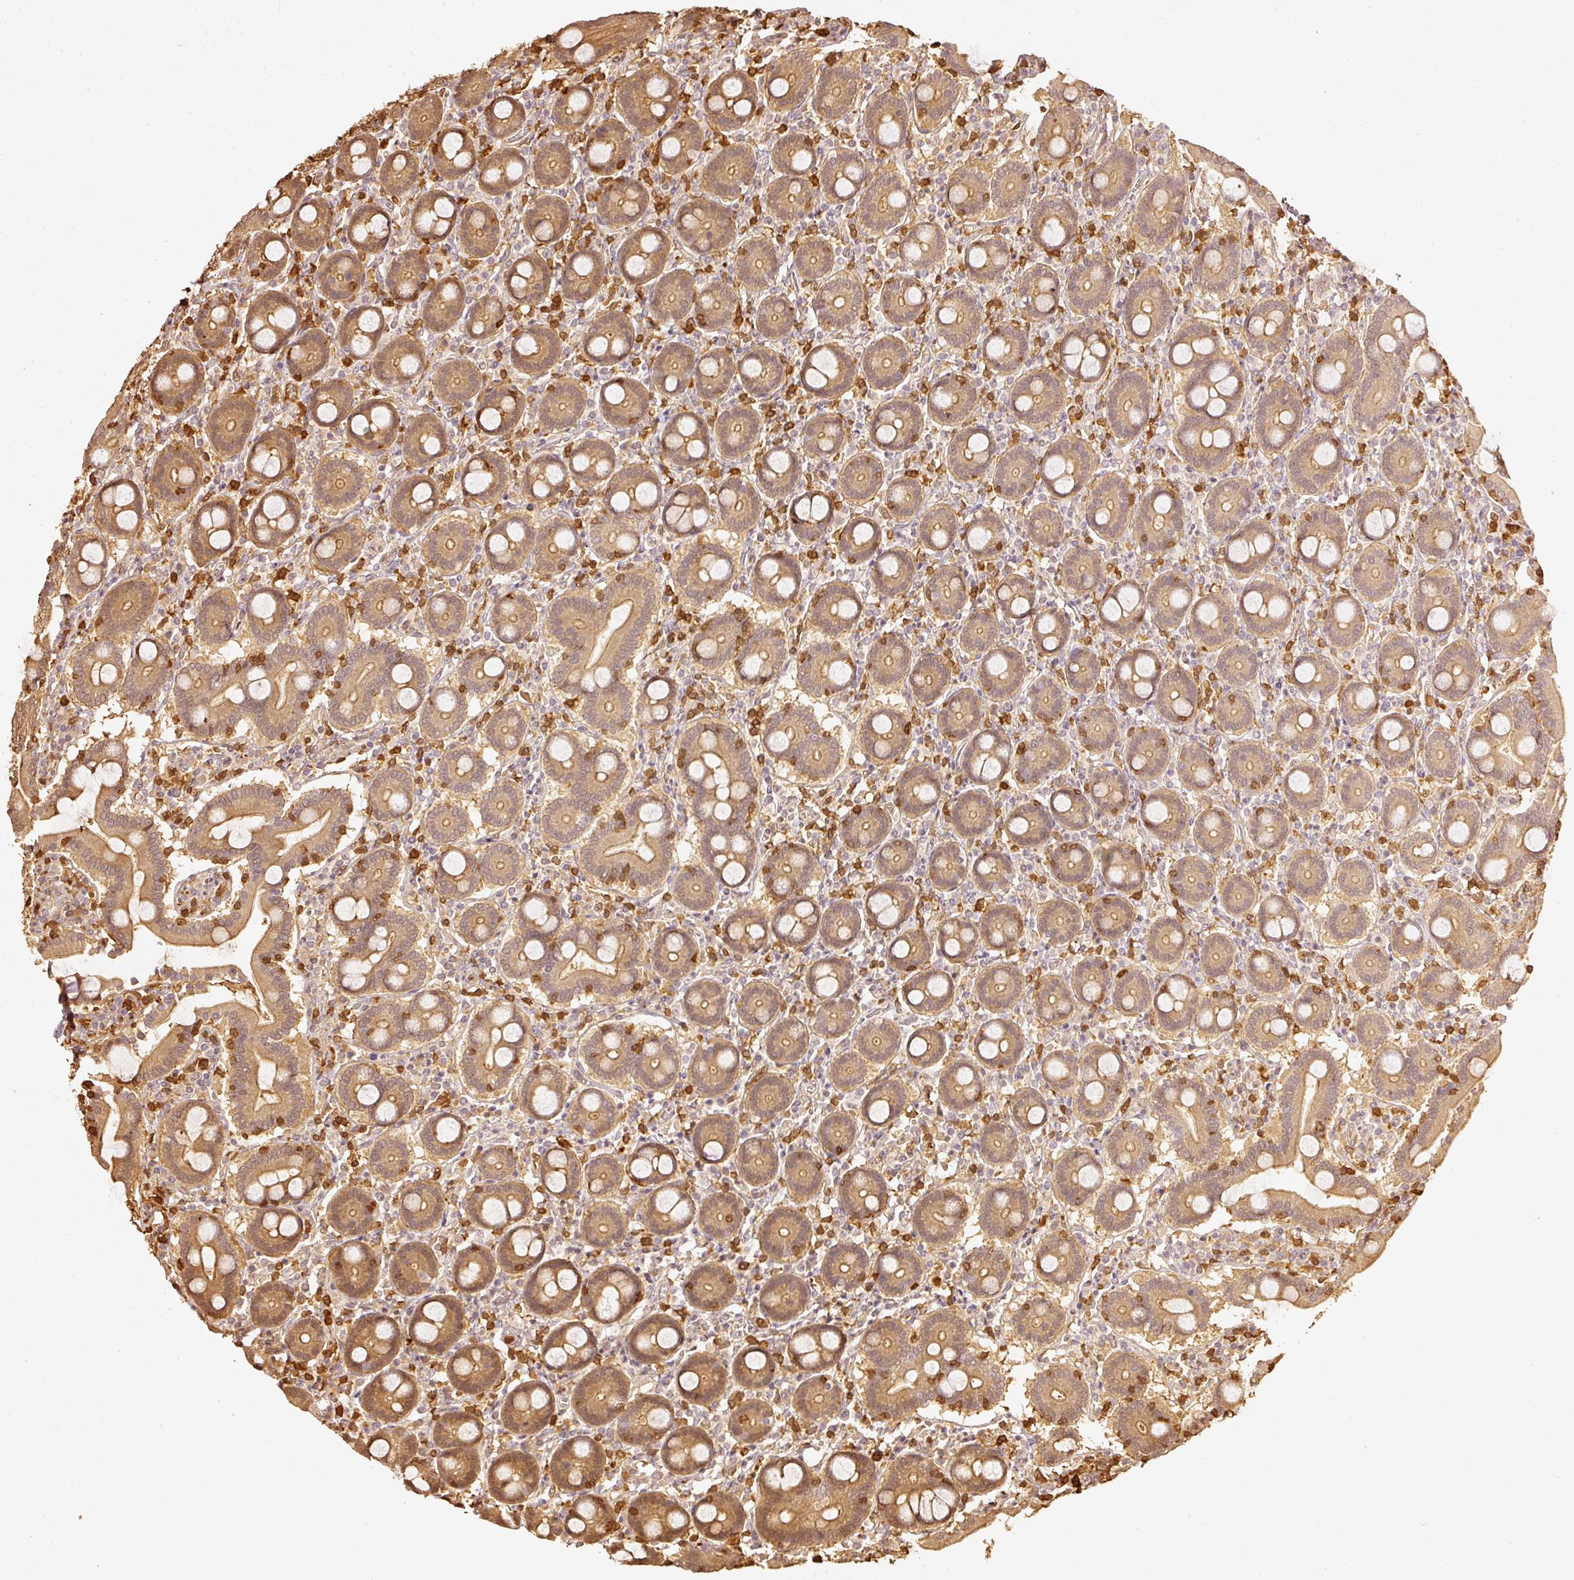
{"staining": {"intensity": "moderate", "quantity": ">75%", "location": "cytoplasmic/membranous"}, "tissue": "duodenum", "cell_type": "Glandular cells", "image_type": "normal", "snomed": [{"axis": "morphology", "description": "Normal tissue, NOS"}, {"axis": "topography", "description": "Duodenum"}], "caption": "Protein analysis of unremarkable duodenum reveals moderate cytoplasmic/membranous expression in about >75% of glandular cells. The protein of interest is stained brown, and the nuclei are stained in blue (DAB IHC with brightfield microscopy, high magnification).", "gene": "PFN1", "patient": {"sex": "male", "age": 55}}